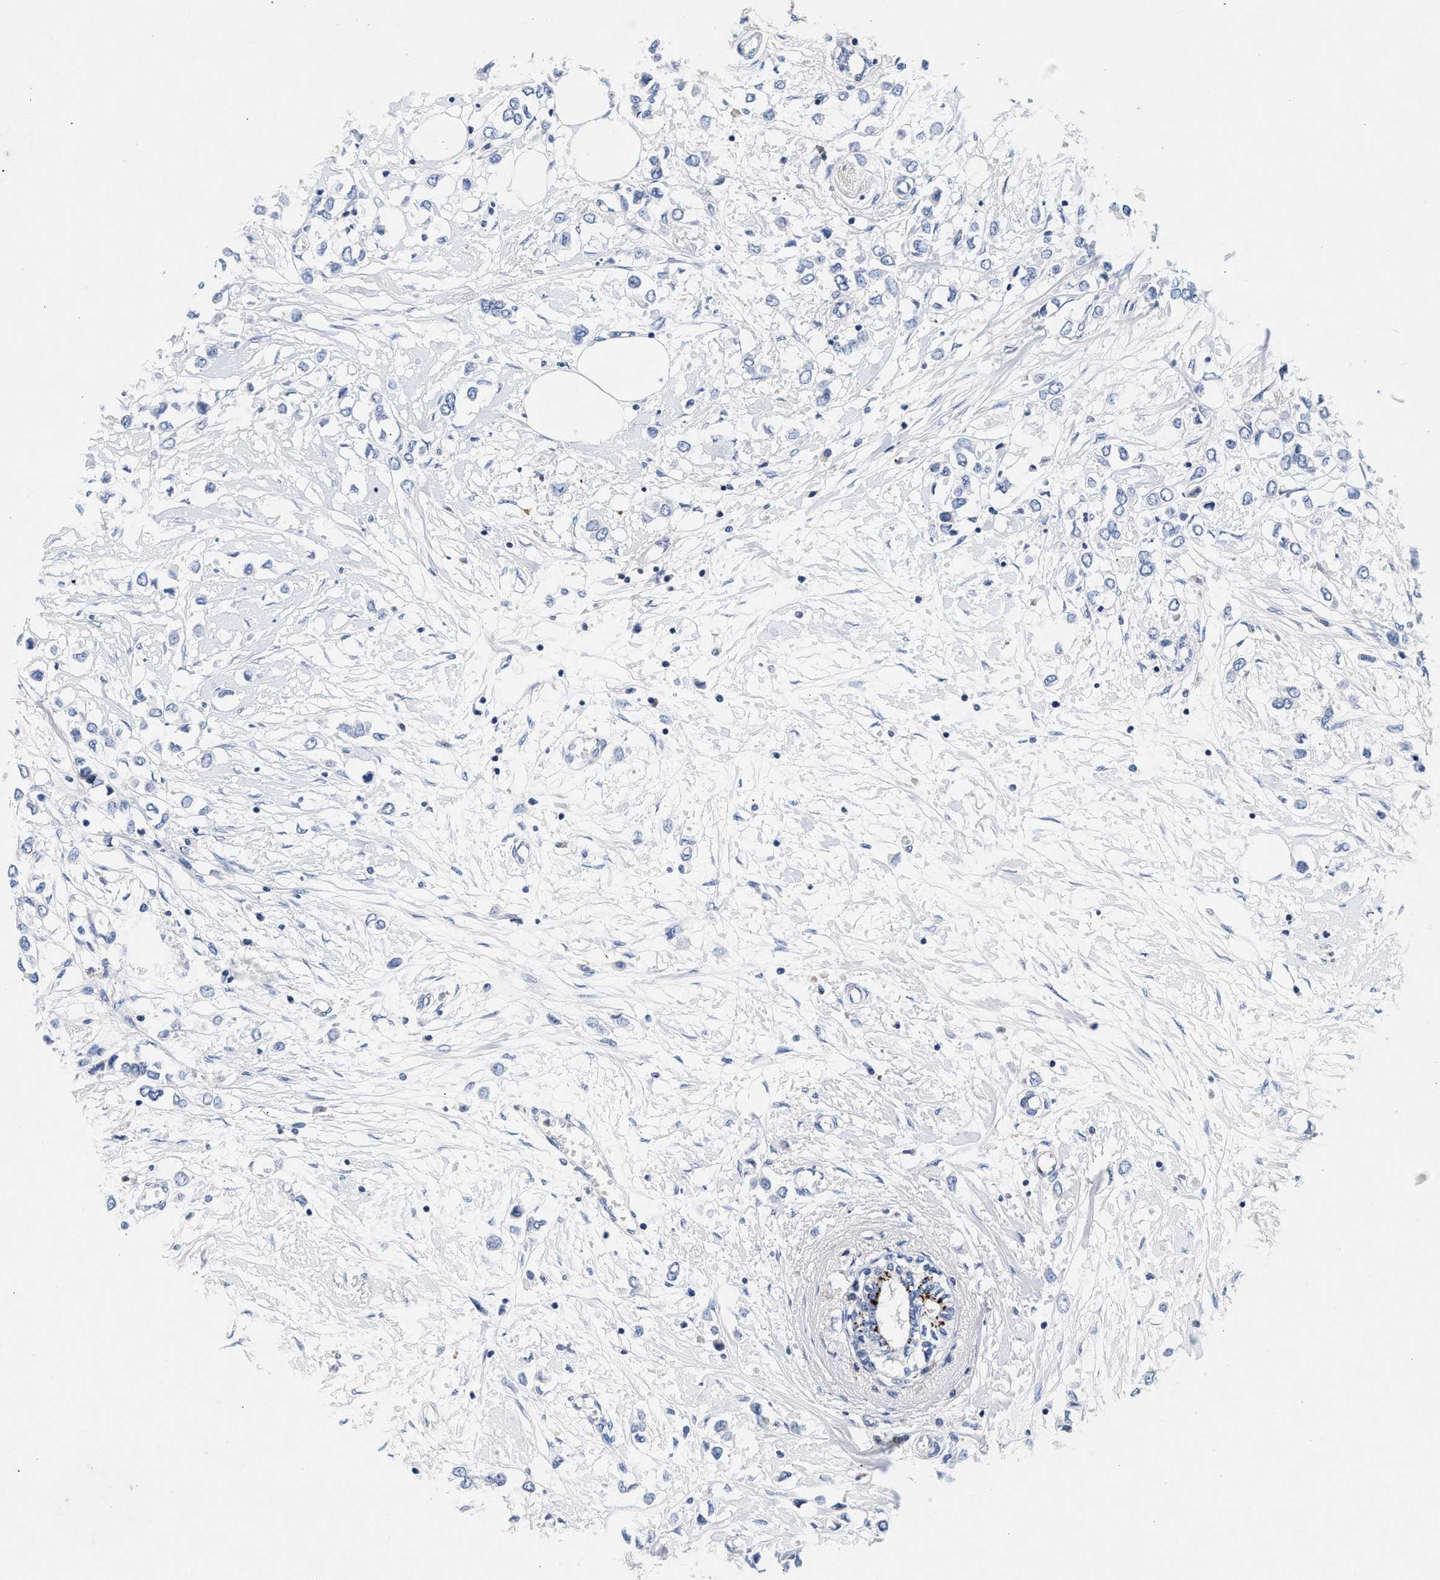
{"staining": {"intensity": "negative", "quantity": "none", "location": "none"}, "tissue": "breast cancer", "cell_type": "Tumor cells", "image_type": "cancer", "snomed": [{"axis": "morphology", "description": "Lobular carcinoma"}, {"axis": "topography", "description": "Breast"}], "caption": "High power microscopy histopathology image of an immunohistochemistry (IHC) histopathology image of lobular carcinoma (breast), revealing no significant positivity in tumor cells.", "gene": "GNAI3", "patient": {"sex": "female", "age": 51}}